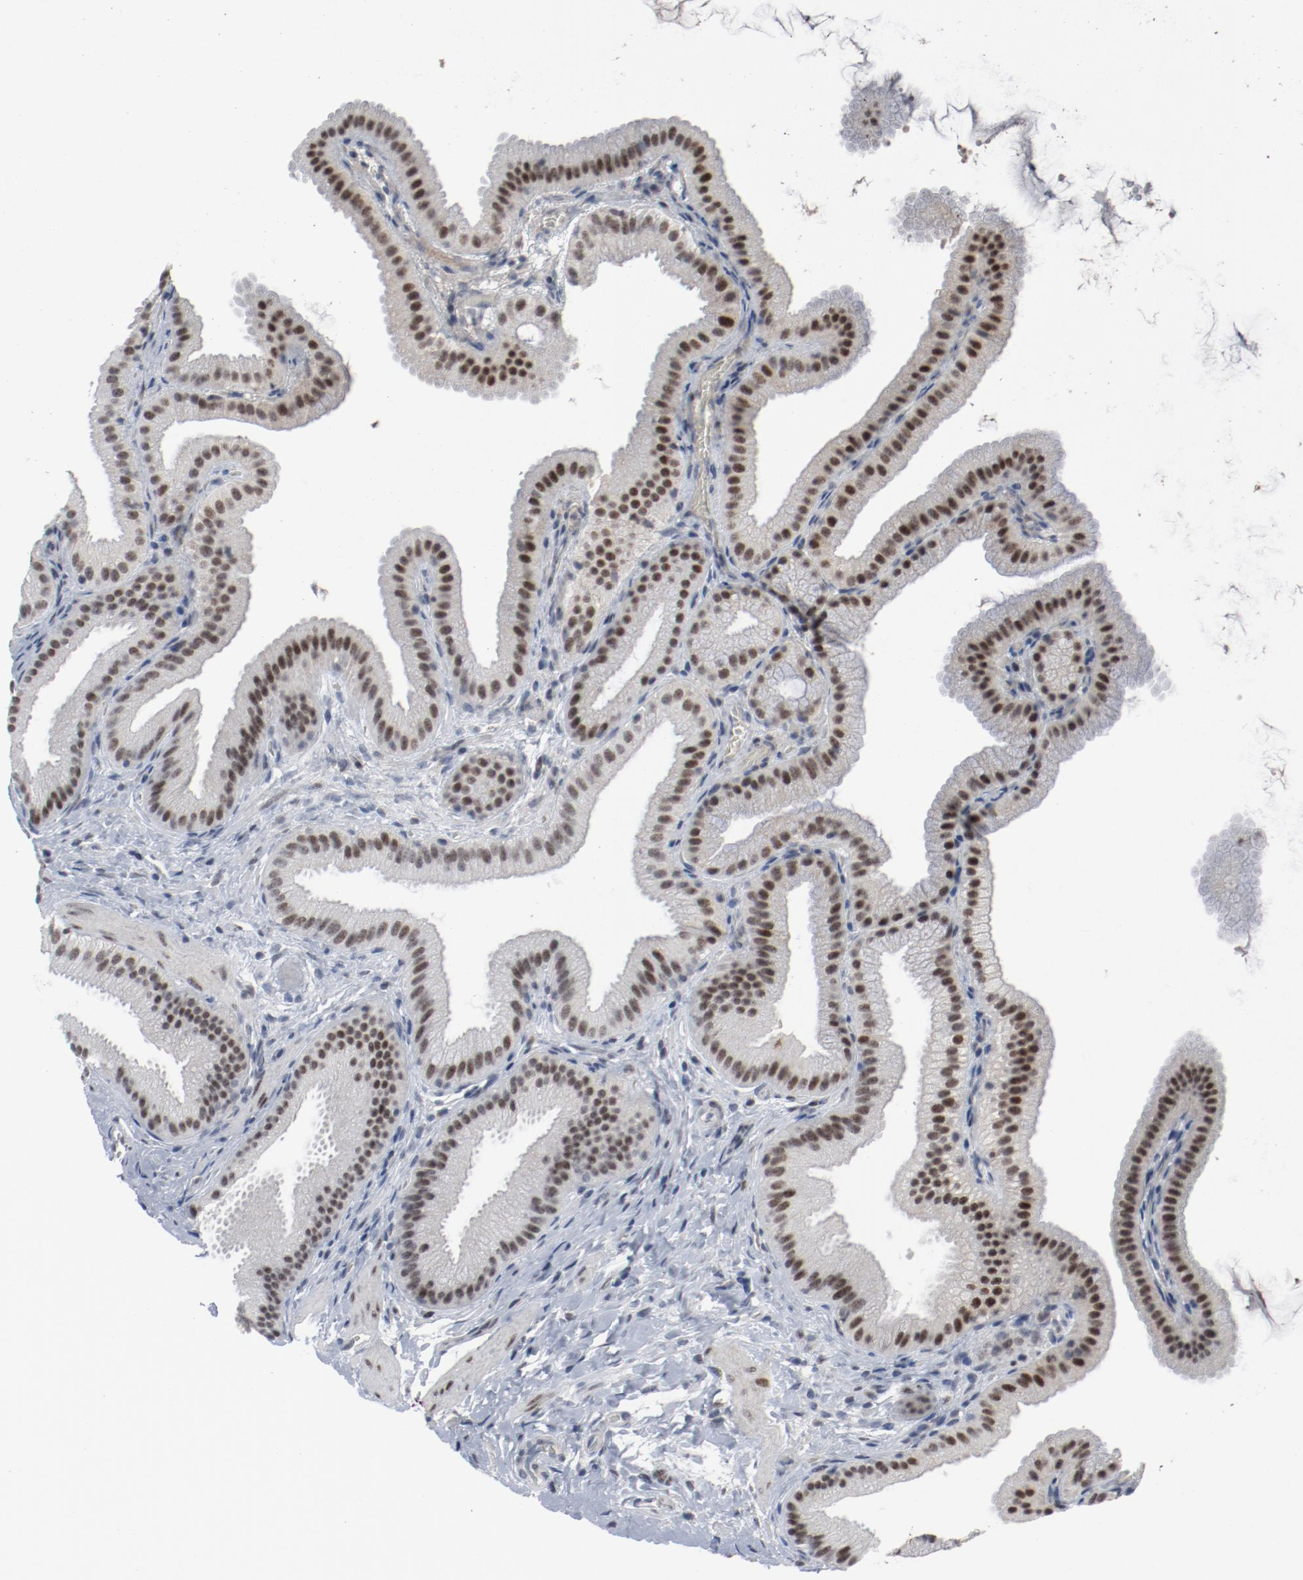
{"staining": {"intensity": "moderate", "quantity": ">75%", "location": "nuclear"}, "tissue": "gallbladder", "cell_type": "Glandular cells", "image_type": "normal", "snomed": [{"axis": "morphology", "description": "Normal tissue, NOS"}, {"axis": "topography", "description": "Gallbladder"}], "caption": "Glandular cells show medium levels of moderate nuclear expression in about >75% of cells in unremarkable gallbladder.", "gene": "JMJD6", "patient": {"sex": "female", "age": 63}}